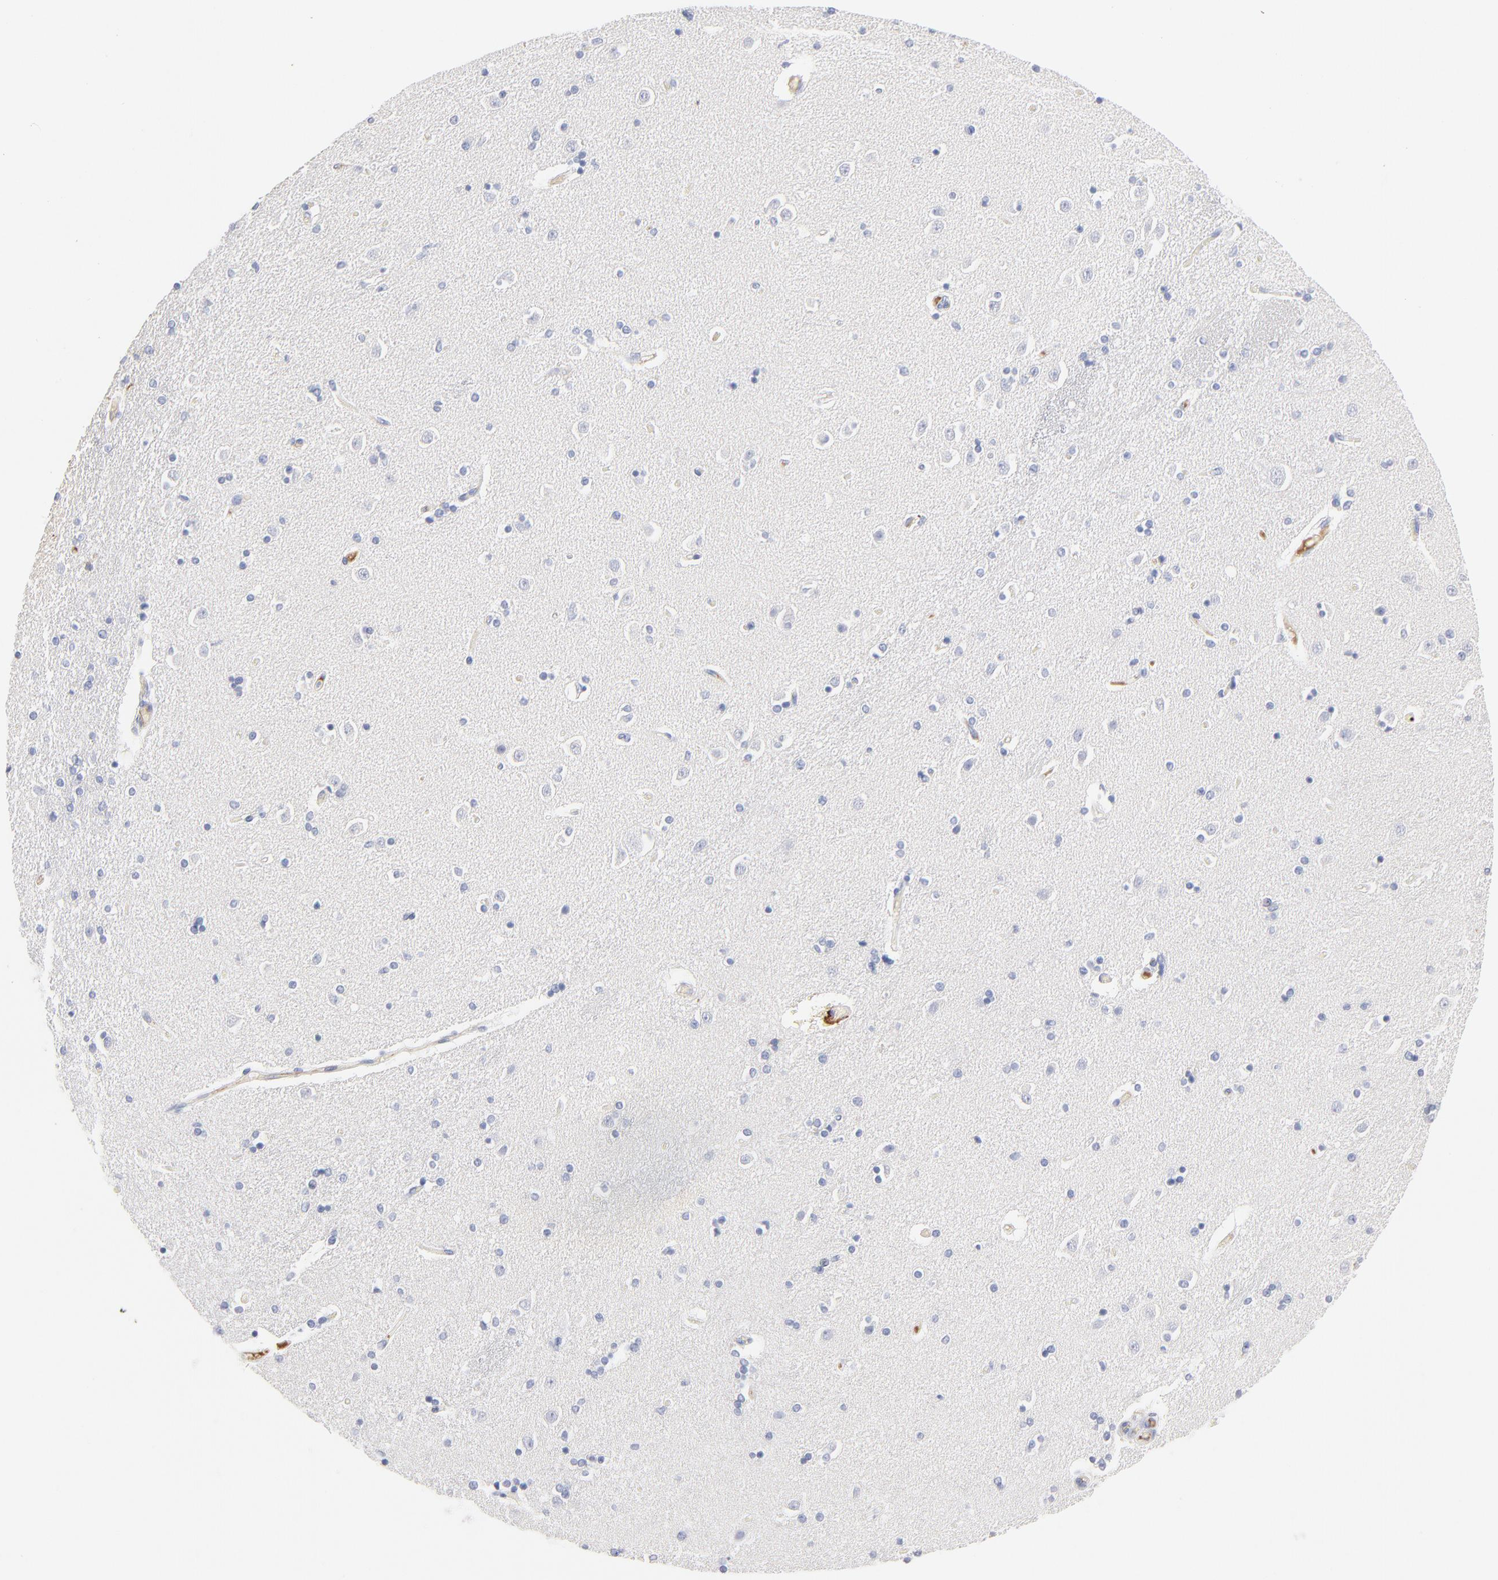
{"staining": {"intensity": "negative", "quantity": "none", "location": "none"}, "tissue": "caudate", "cell_type": "Glial cells", "image_type": "normal", "snomed": [{"axis": "morphology", "description": "Normal tissue, NOS"}, {"axis": "topography", "description": "Lateral ventricle wall"}], "caption": "Immunohistochemistry (IHC) histopathology image of benign human caudate stained for a protein (brown), which reveals no positivity in glial cells.", "gene": "APOH", "patient": {"sex": "female", "age": 54}}